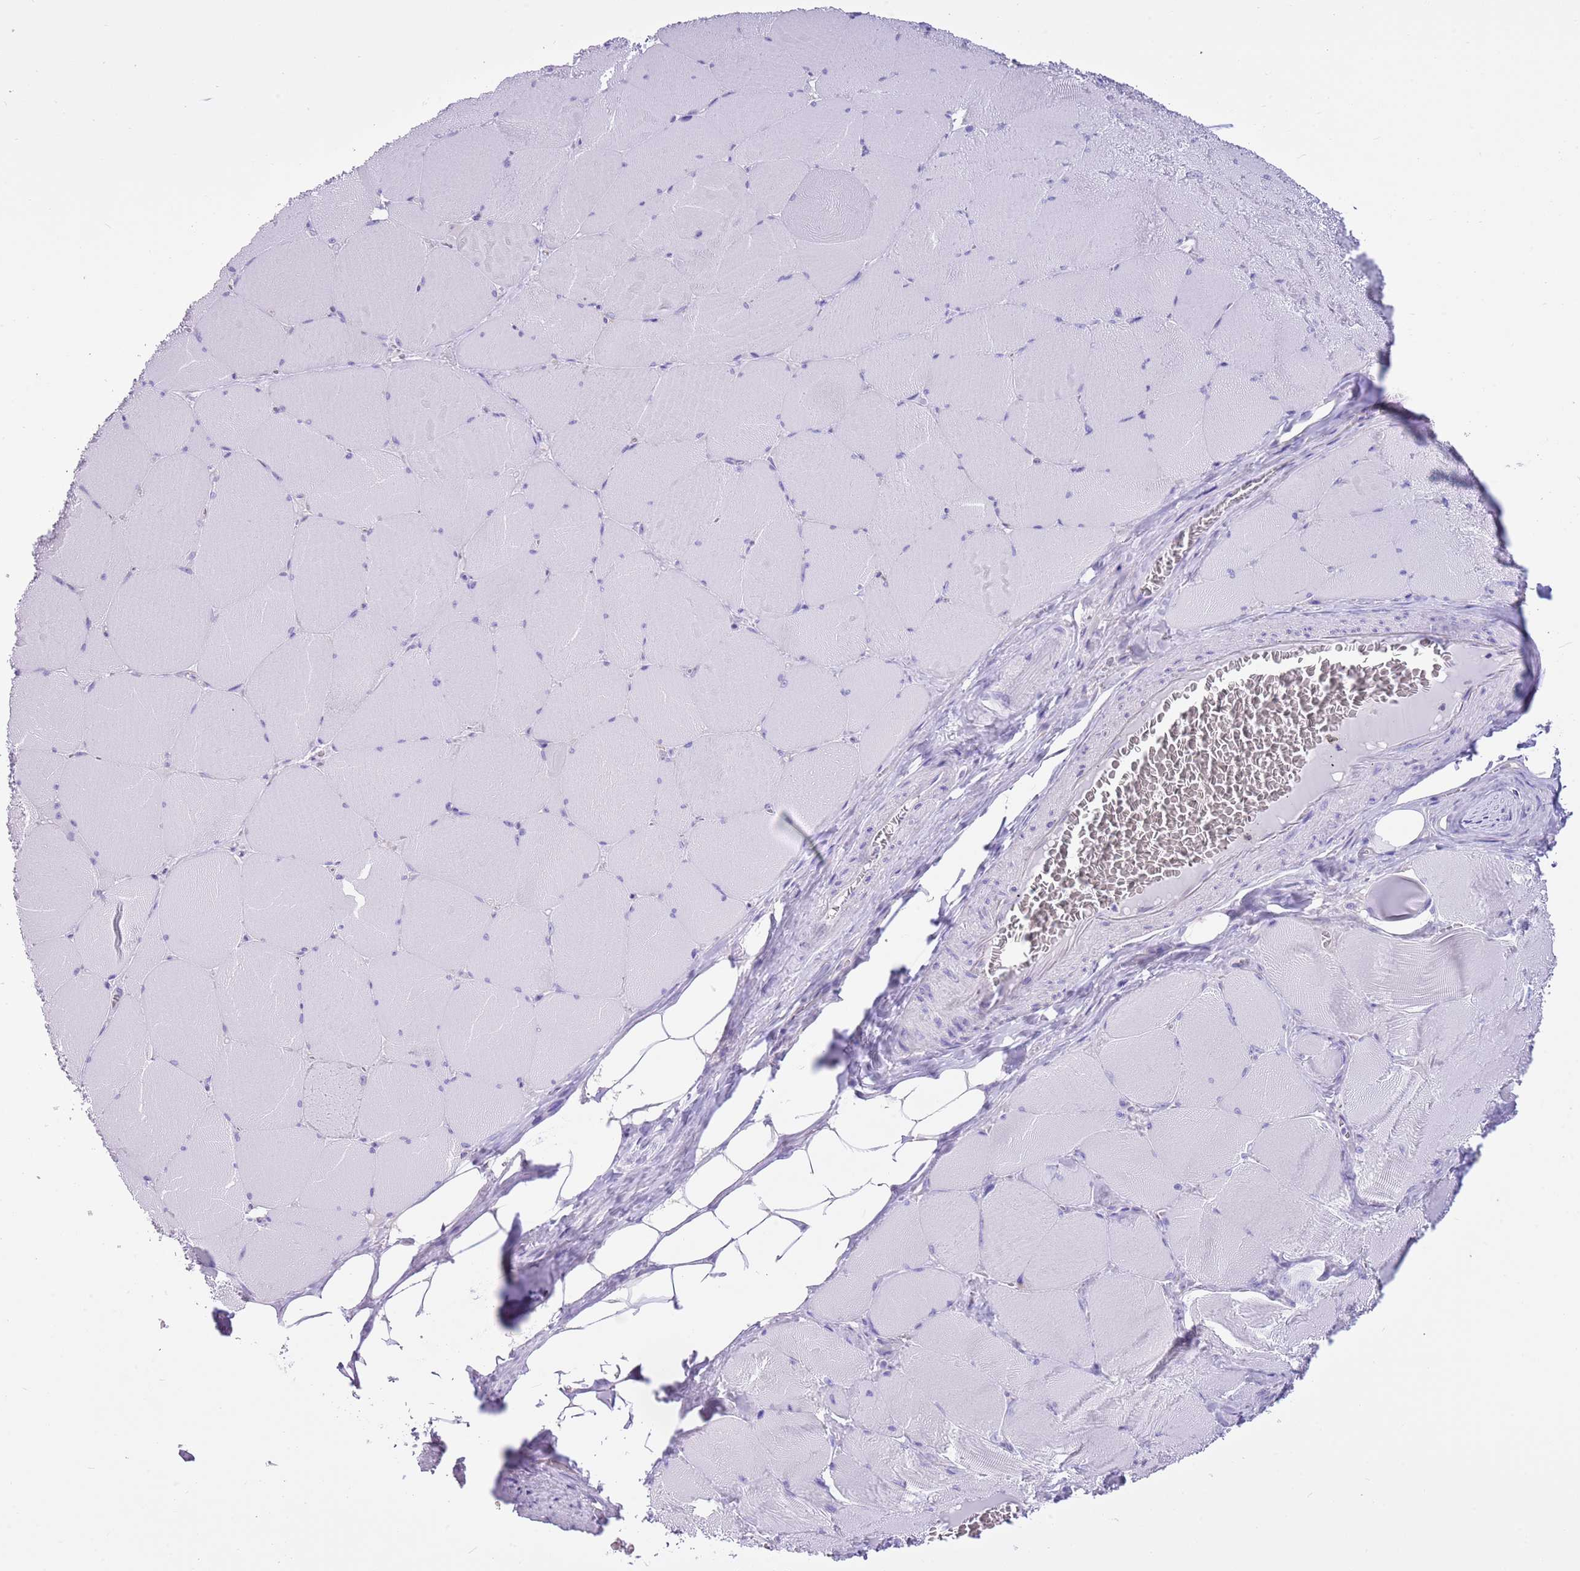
{"staining": {"intensity": "negative", "quantity": "none", "location": "none"}, "tissue": "skeletal muscle", "cell_type": "Myocytes", "image_type": "normal", "snomed": [{"axis": "morphology", "description": "Normal tissue, NOS"}, {"axis": "topography", "description": "Skeletal muscle"}, {"axis": "topography", "description": "Head-Neck"}], "caption": "Immunohistochemistry micrograph of benign skeletal muscle: human skeletal muscle stained with DAB reveals no significant protein staining in myocytes. The staining is performed using DAB brown chromogen with nuclei counter-stained in using hematoxylin.", "gene": "DDI2", "patient": {"sex": "male", "age": 66}}